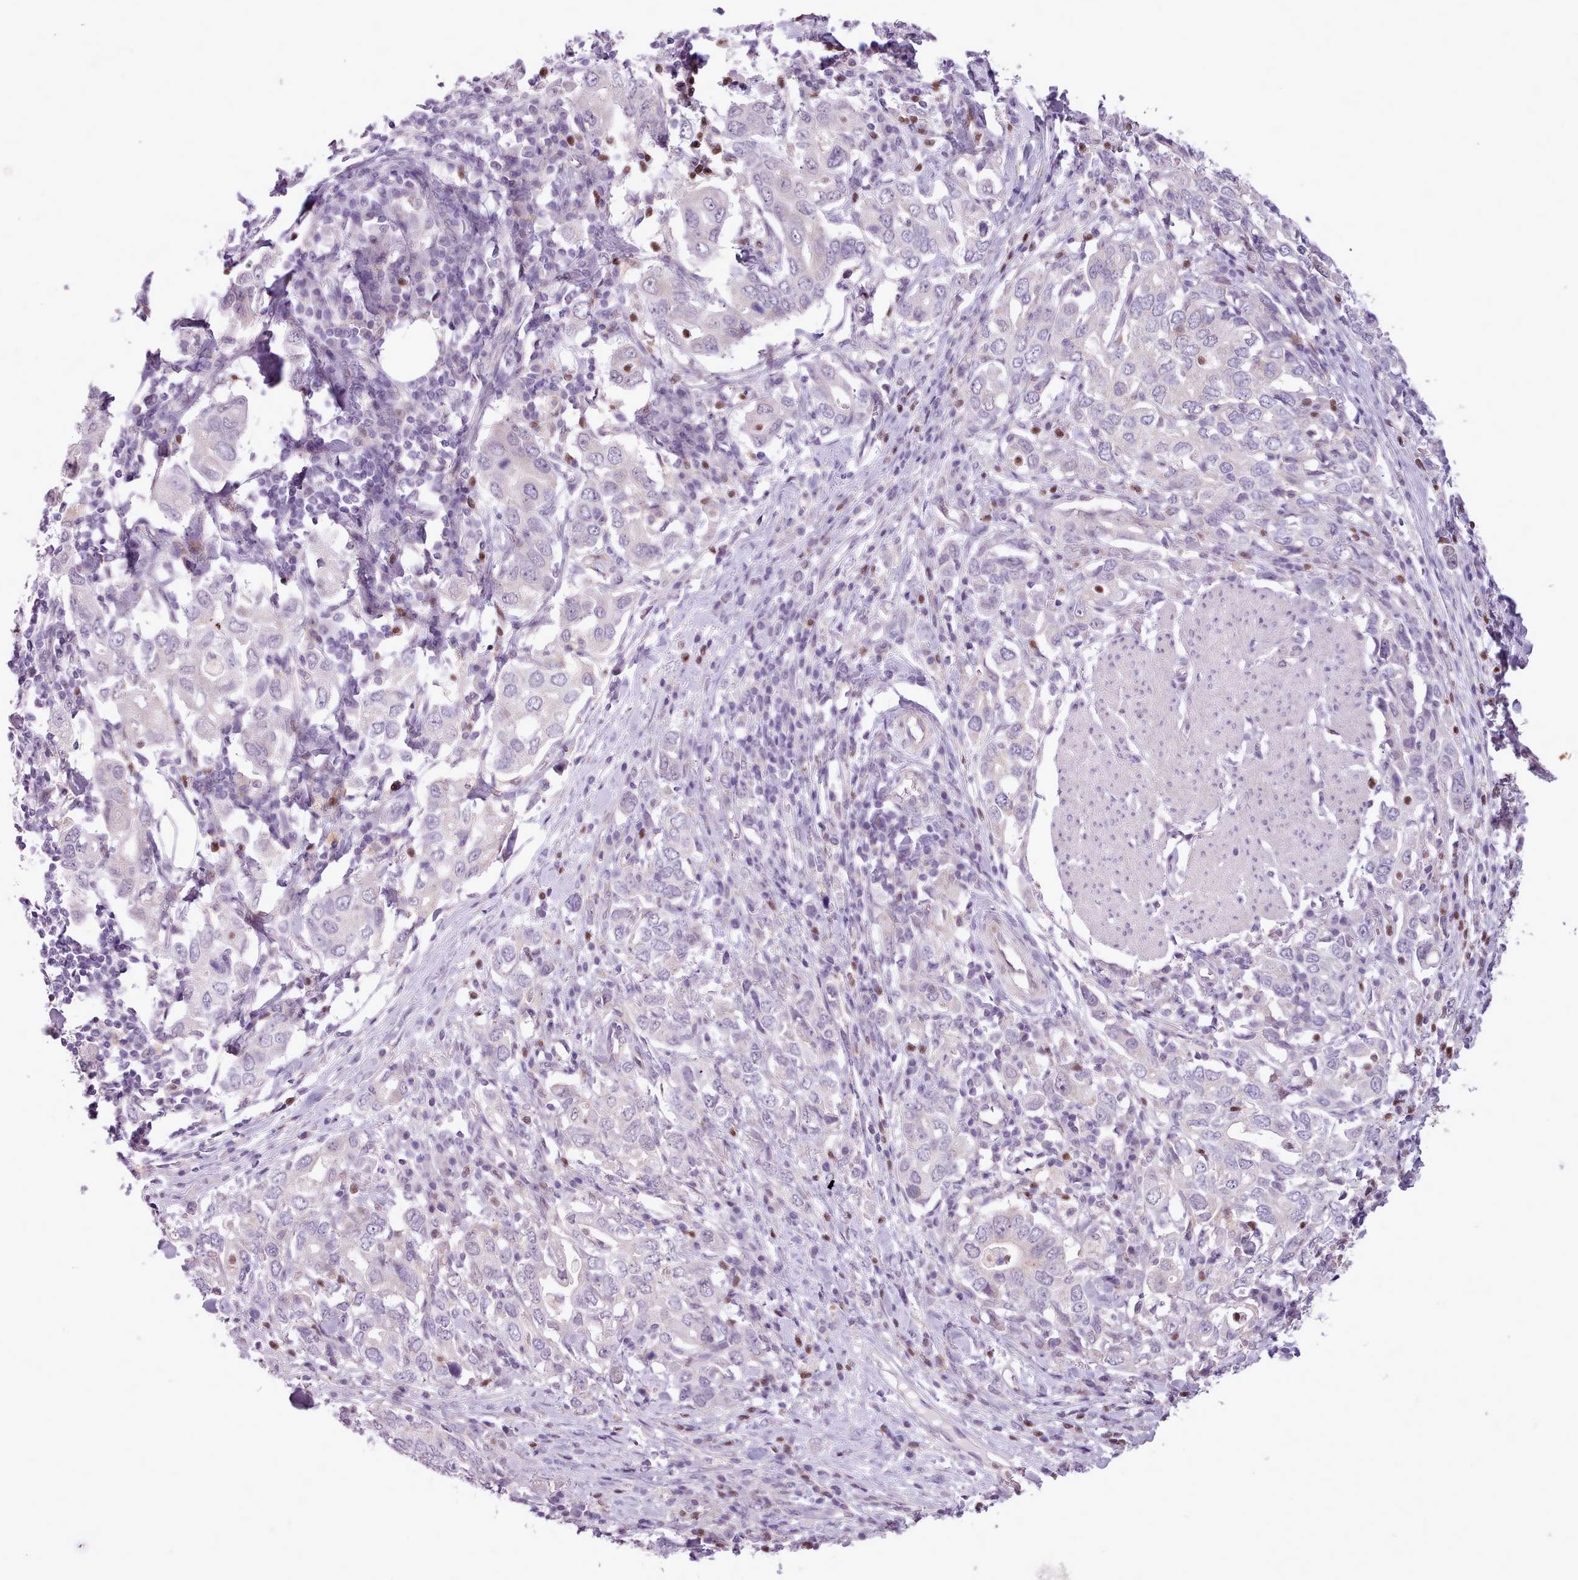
{"staining": {"intensity": "negative", "quantity": "none", "location": "none"}, "tissue": "stomach cancer", "cell_type": "Tumor cells", "image_type": "cancer", "snomed": [{"axis": "morphology", "description": "Adenocarcinoma, NOS"}, {"axis": "topography", "description": "Stomach, upper"}, {"axis": "topography", "description": "Stomach"}], "caption": "High power microscopy micrograph of an IHC image of stomach cancer (adenocarcinoma), revealing no significant positivity in tumor cells.", "gene": "SLURP1", "patient": {"sex": "male", "age": 62}}